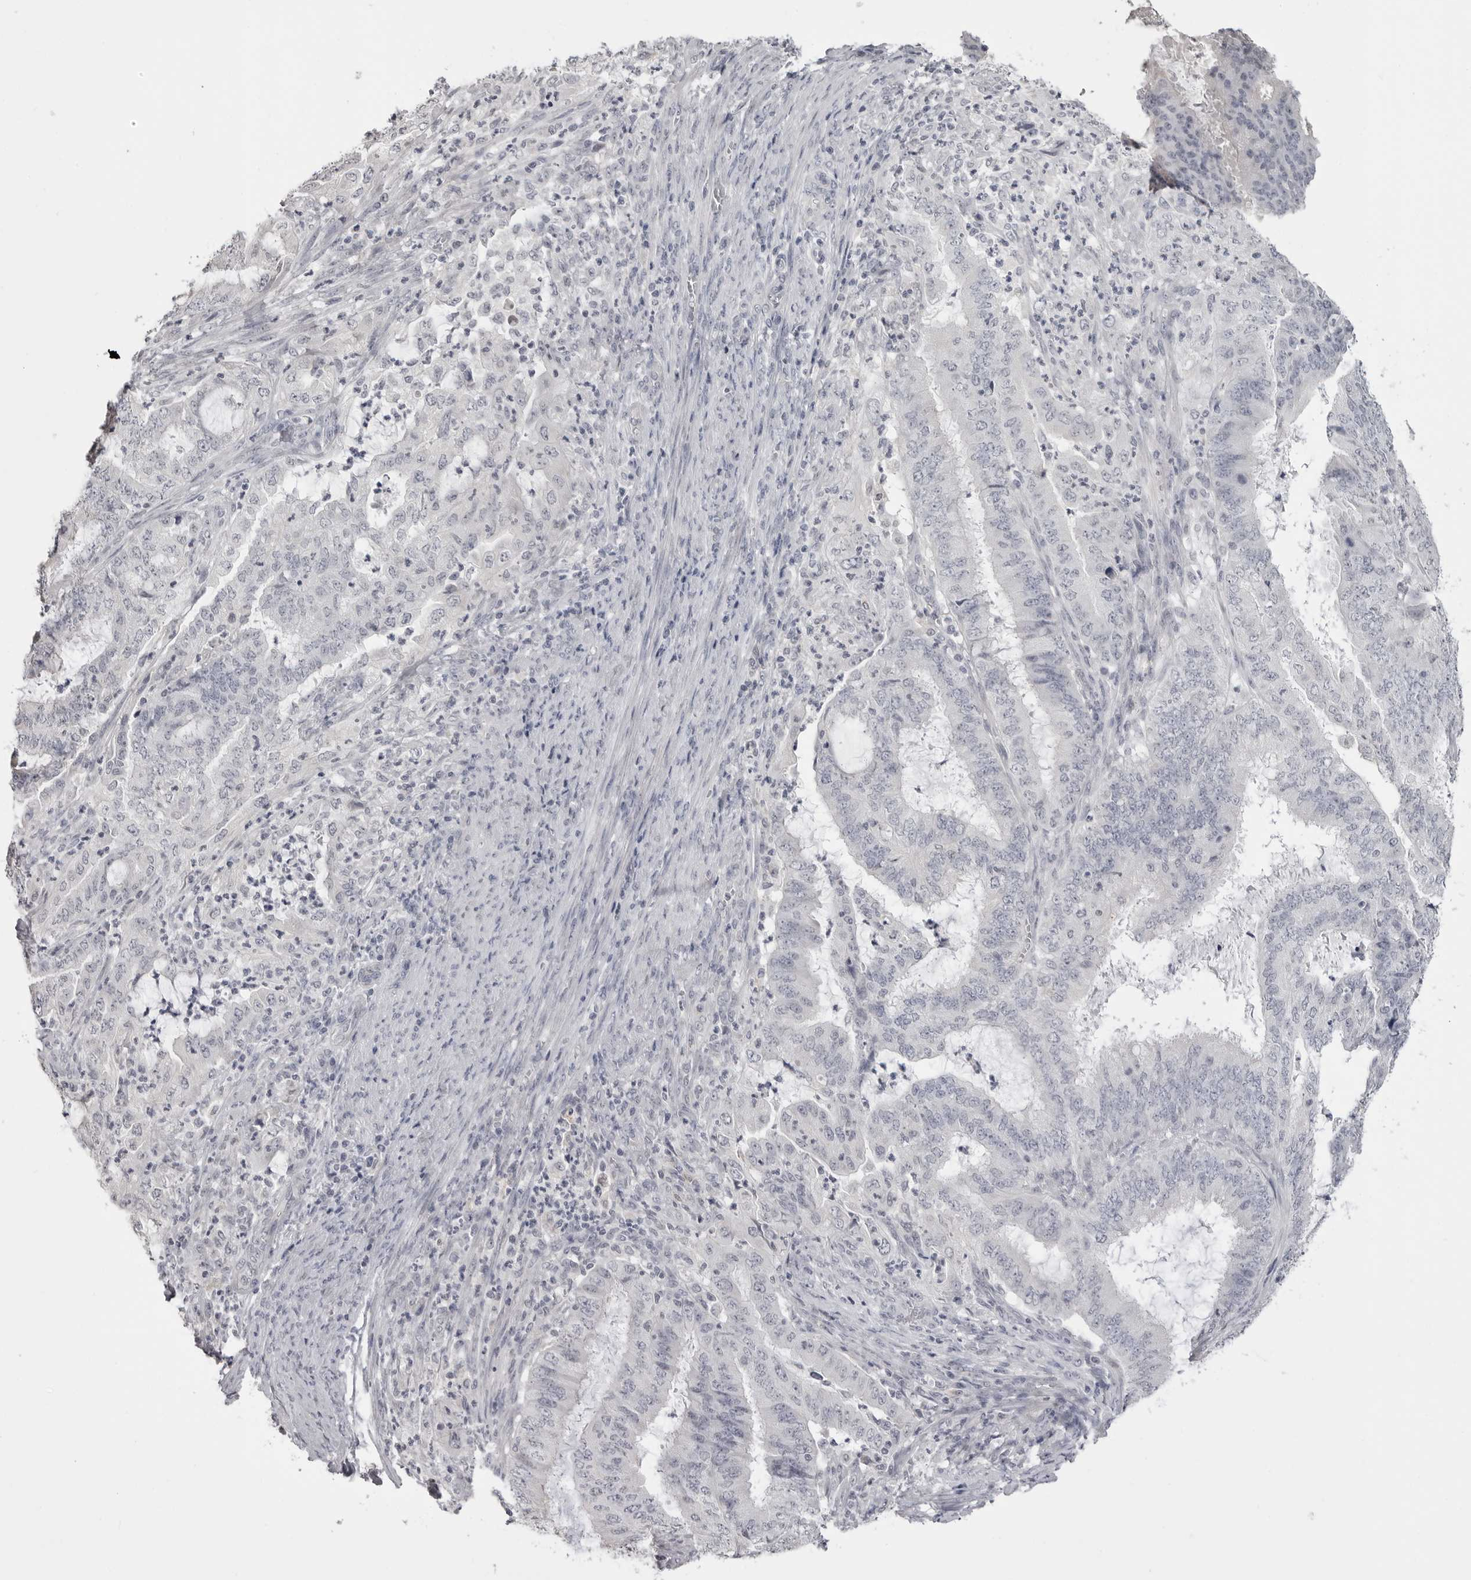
{"staining": {"intensity": "negative", "quantity": "none", "location": "none"}, "tissue": "endometrial cancer", "cell_type": "Tumor cells", "image_type": "cancer", "snomed": [{"axis": "morphology", "description": "Adenocarcinoma, NOS"}, {"axis": "topography", "description": "Endometrium"}], "caption": "Human endometrial adenocarcinoma stained for a protein using IHC shows no staining in tumor cells.", "gene": "GPN2", "patient": {"sex": "female", "age": 51}}